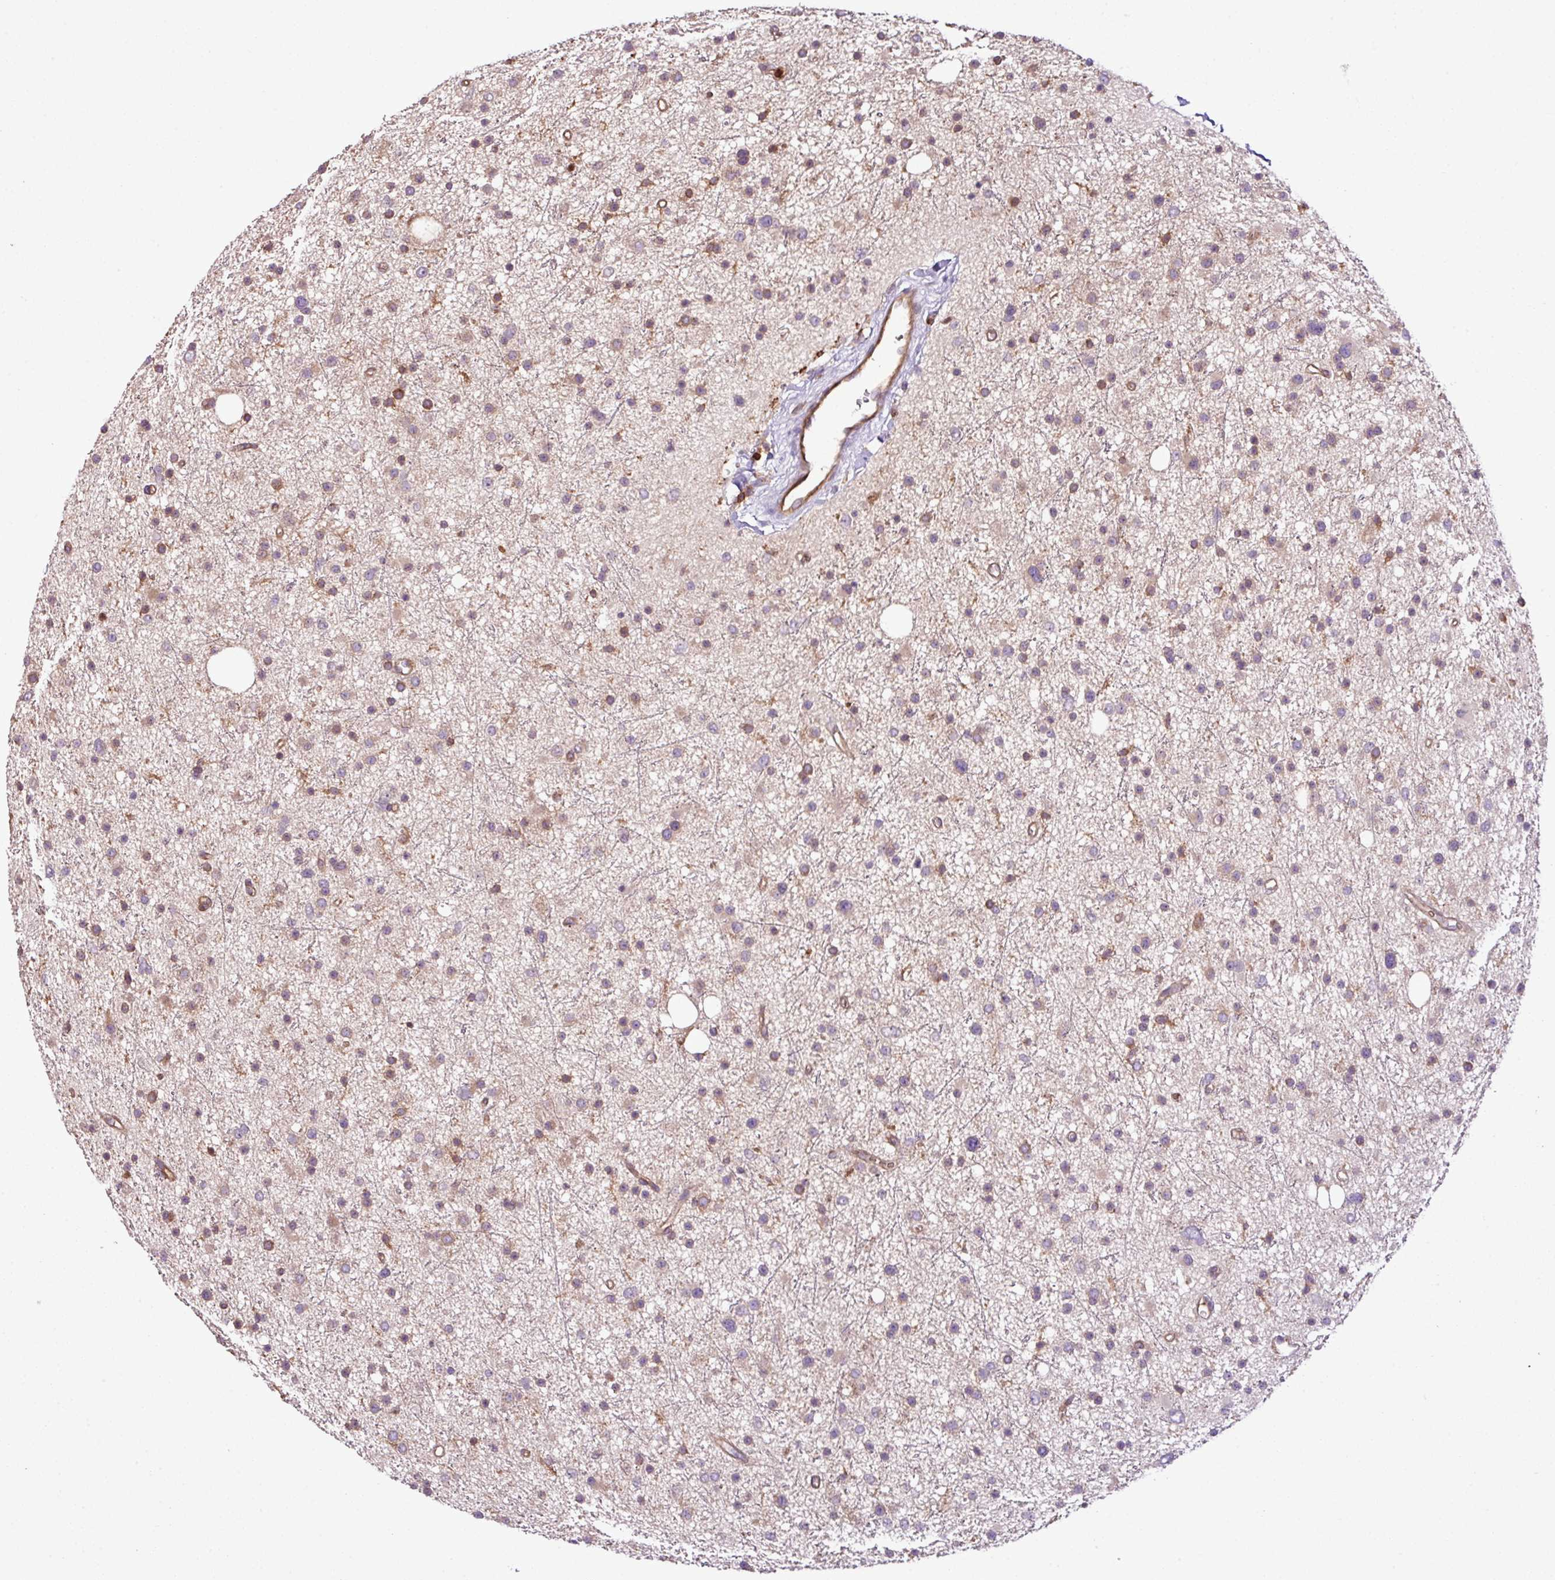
{"staining": {"intensity": "weak", "quantity": ">75%", "location": "cytoplasmic/membranous"}, "tissue": "glioma", "cell_type": "Tumor cells", "image_type": "cancer", "snomed": [{"axis": "morphology", "description": "Glioma, malignant, Low grade"}, {"axis": "topography", "description": "Cerebral cortex"}], "caption": "Glioma stained with IHC demonstrates weak cytoplasmic/membranous staining in about >75% of tumor cells.", "gene": "PGAP6", "patient": {"sex": "female", "age": 39}}